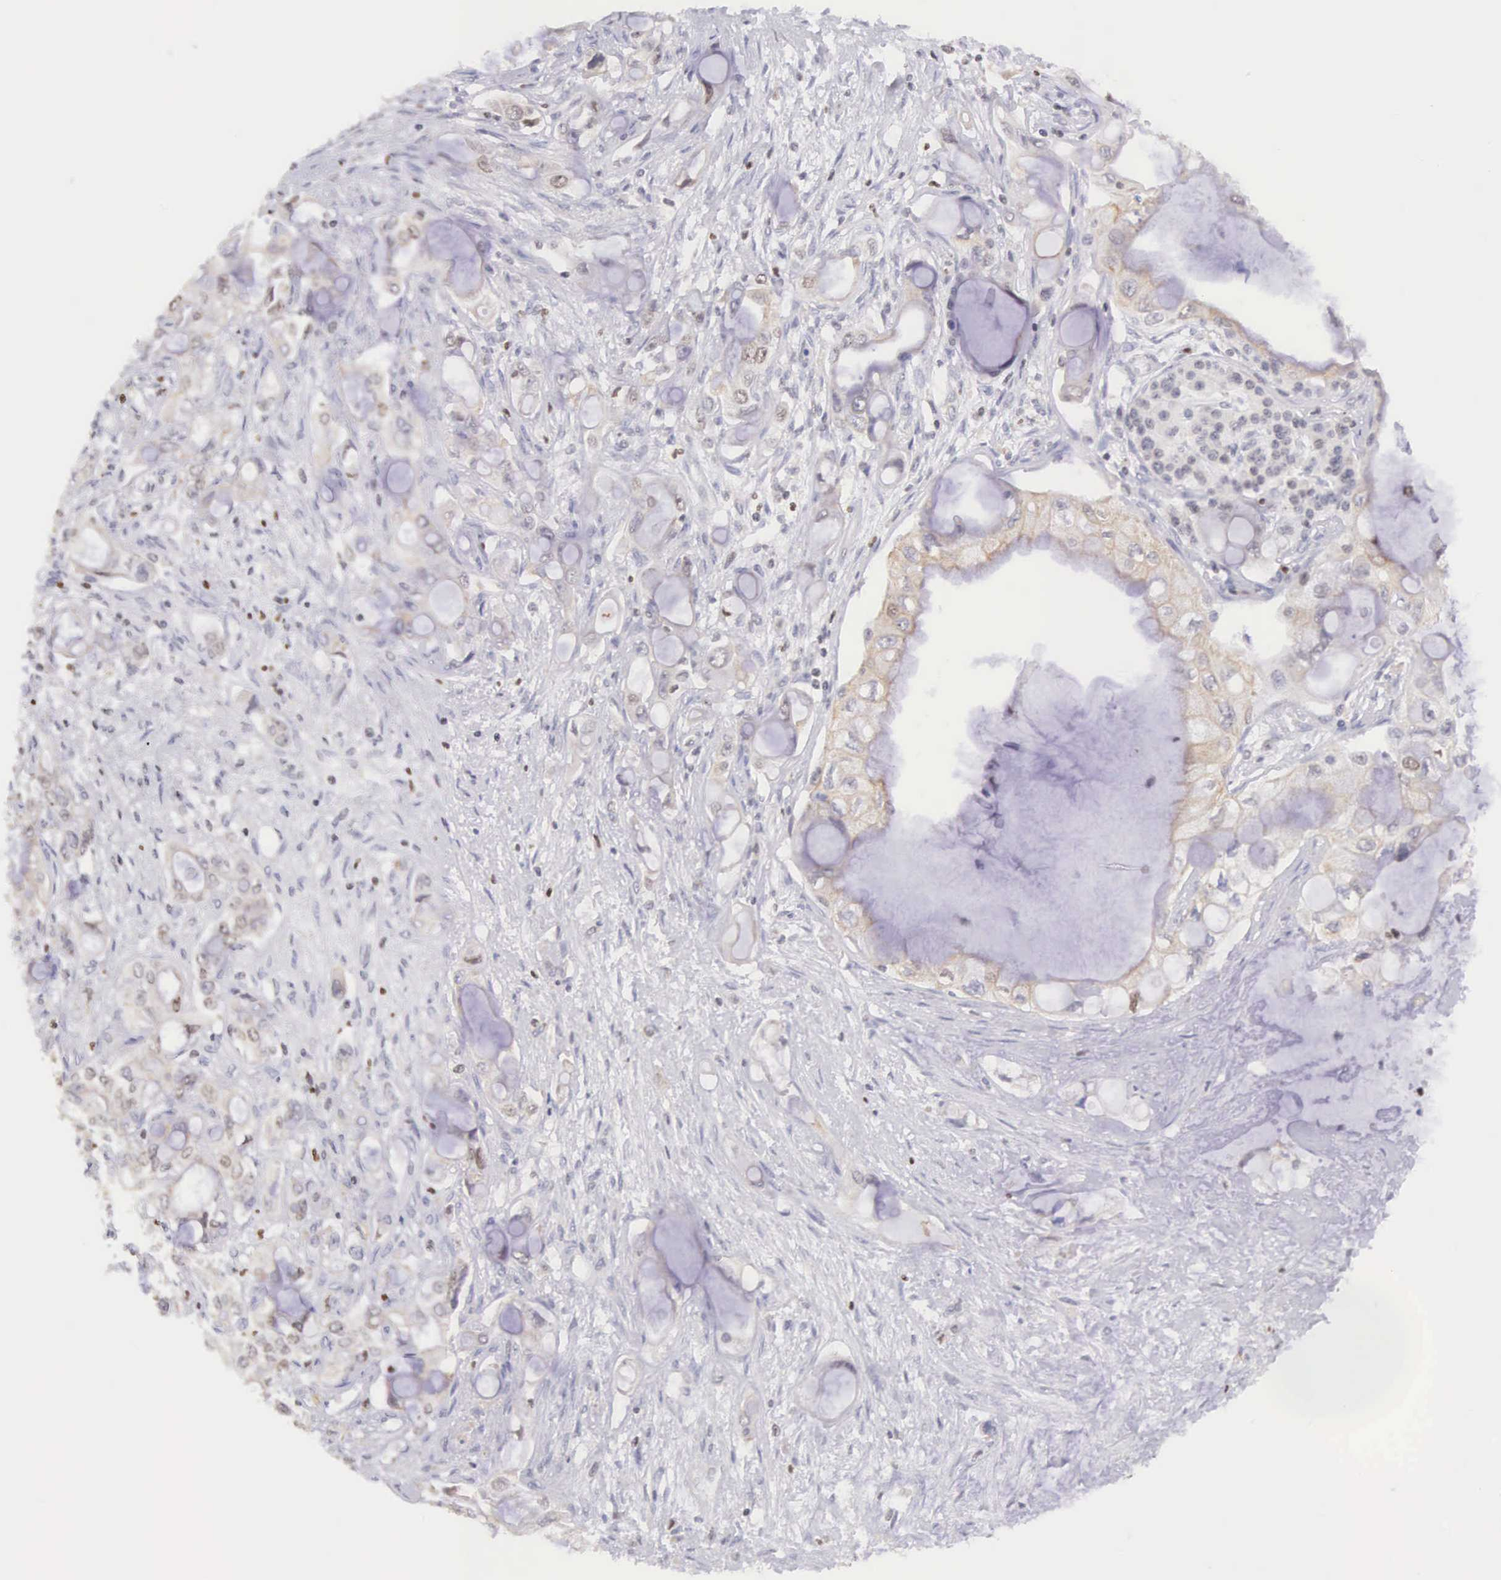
{"staining": {"intensity": "weak", "quantity": "25%-75%", "location": "nuclear"}, "tissue": "pancreatic cancer", "cell_type": "Tumor cells", "image_type": "cancer", "snomed": [{"axis": "morphology", "description": "Adenocarcinoma, NOS"}, {"axis": "topography", "description": "Pancreas"}], "caption": "Immunohistochemistry (IHC) of human pancreatic cancer (adenocarcinoma) displays low levels of weak nuclear positivity in about 25%-75% of tumor cells. (Stains: DAB (3,3'-diaminobenzidine) in brown, nuclei in blue, Microscopy: brightfield microscopy at high magnification).", "gene": "VRK1", "patient": {"sex": "female", "age": 70}}